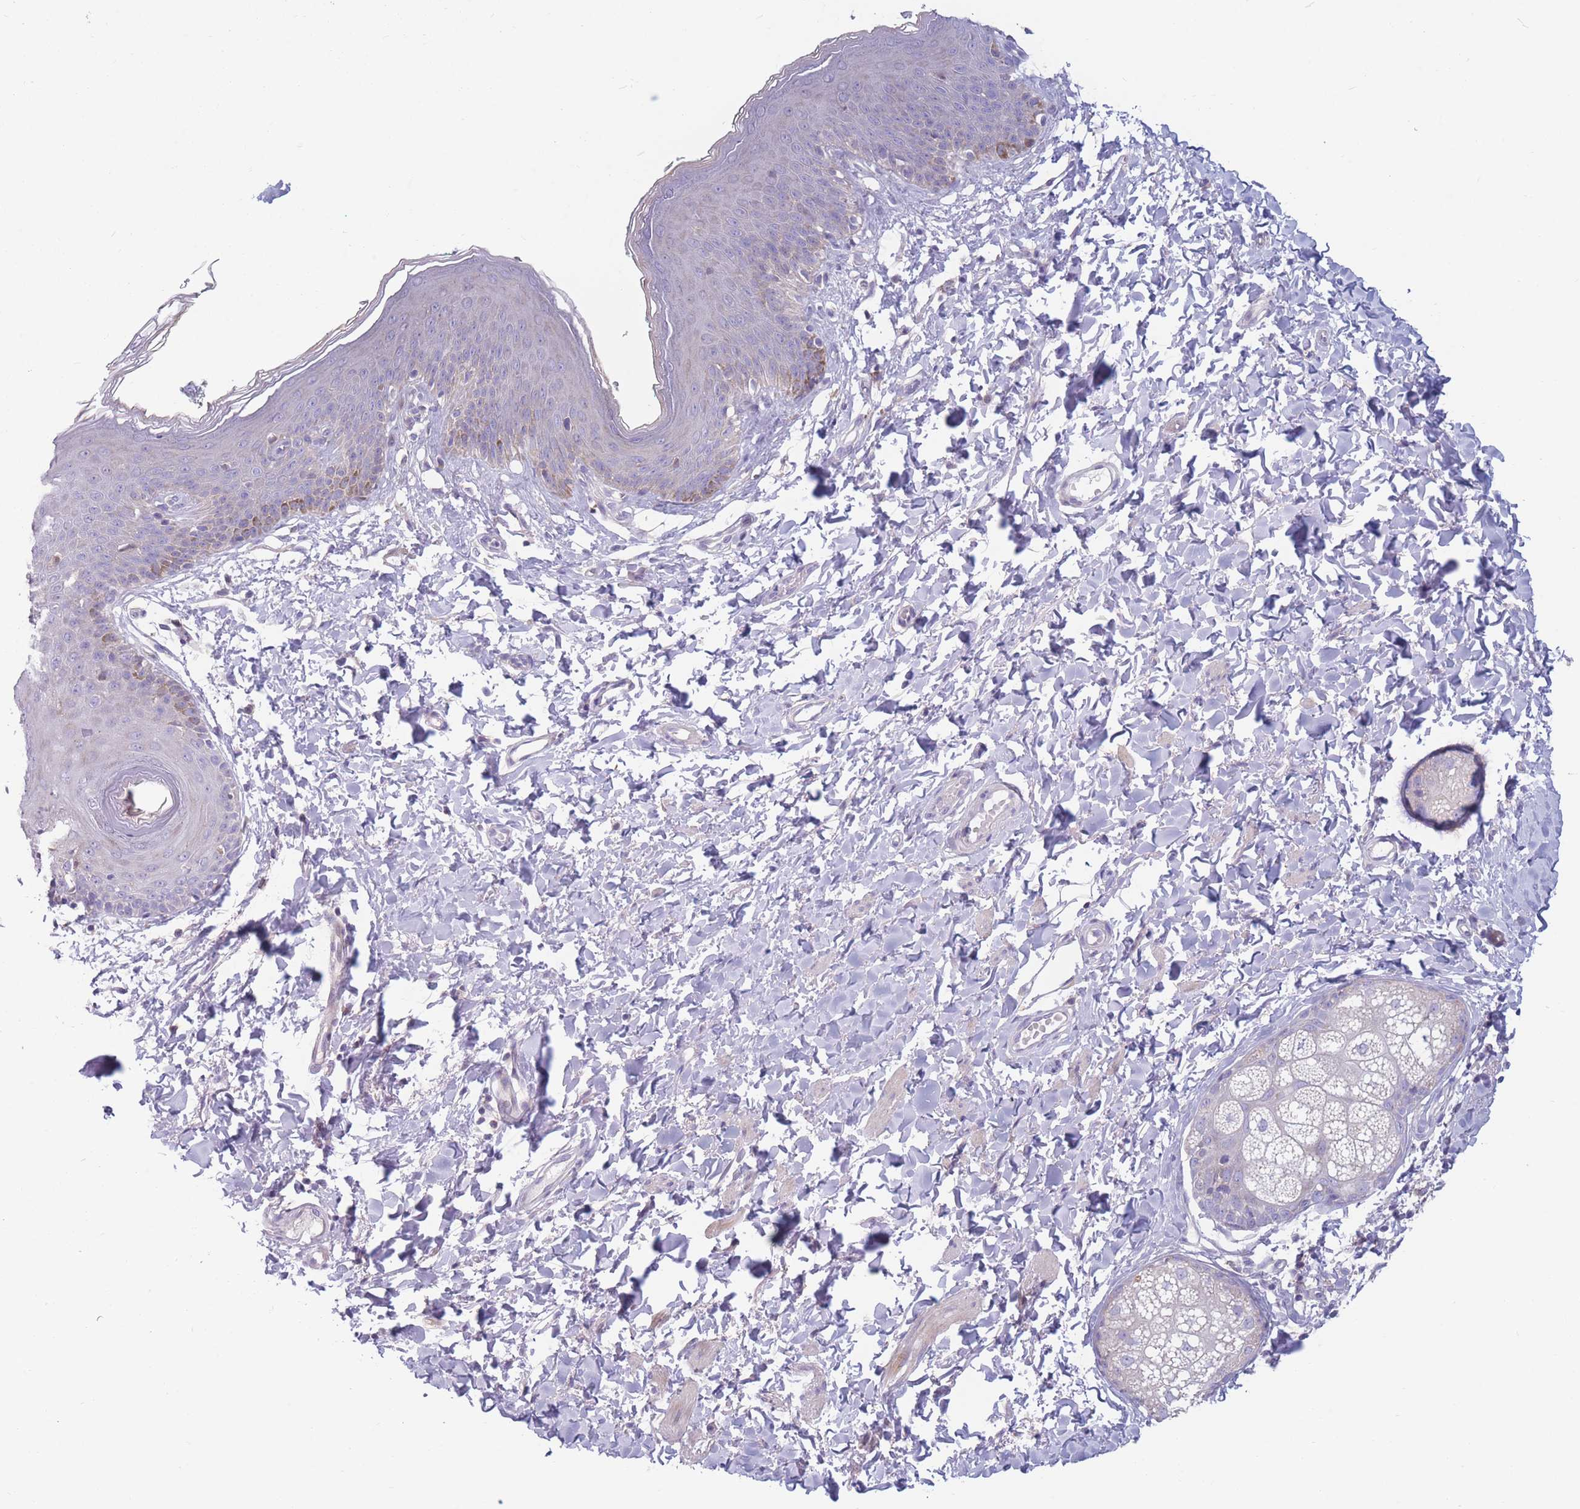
{"staining": {"intensity": "moderate", "quantity": "25%-75%", "location": "cytoplasmic/membranous"}, "tissue": "skin", "cell_type": "Epidermal cells", "image_type": "normal", "snomed": [{"axis": "morphology", "description": "Normal tissue, NOS"}, {"axis": "topography", "description": "Vulva"}], "caption": "Protein positivity by immunohistochemistry (IHC) shows moderate cytoplasmic/membranous staining in about 25%-75% of epidermal cells in benign skin. The staining was performed using DAB, with brown indicating positive protein expression. Nuclei are stained blue with hematoxylin.", "gene": "PDE4A", "patient": {"sex": "female", "age": 66}}